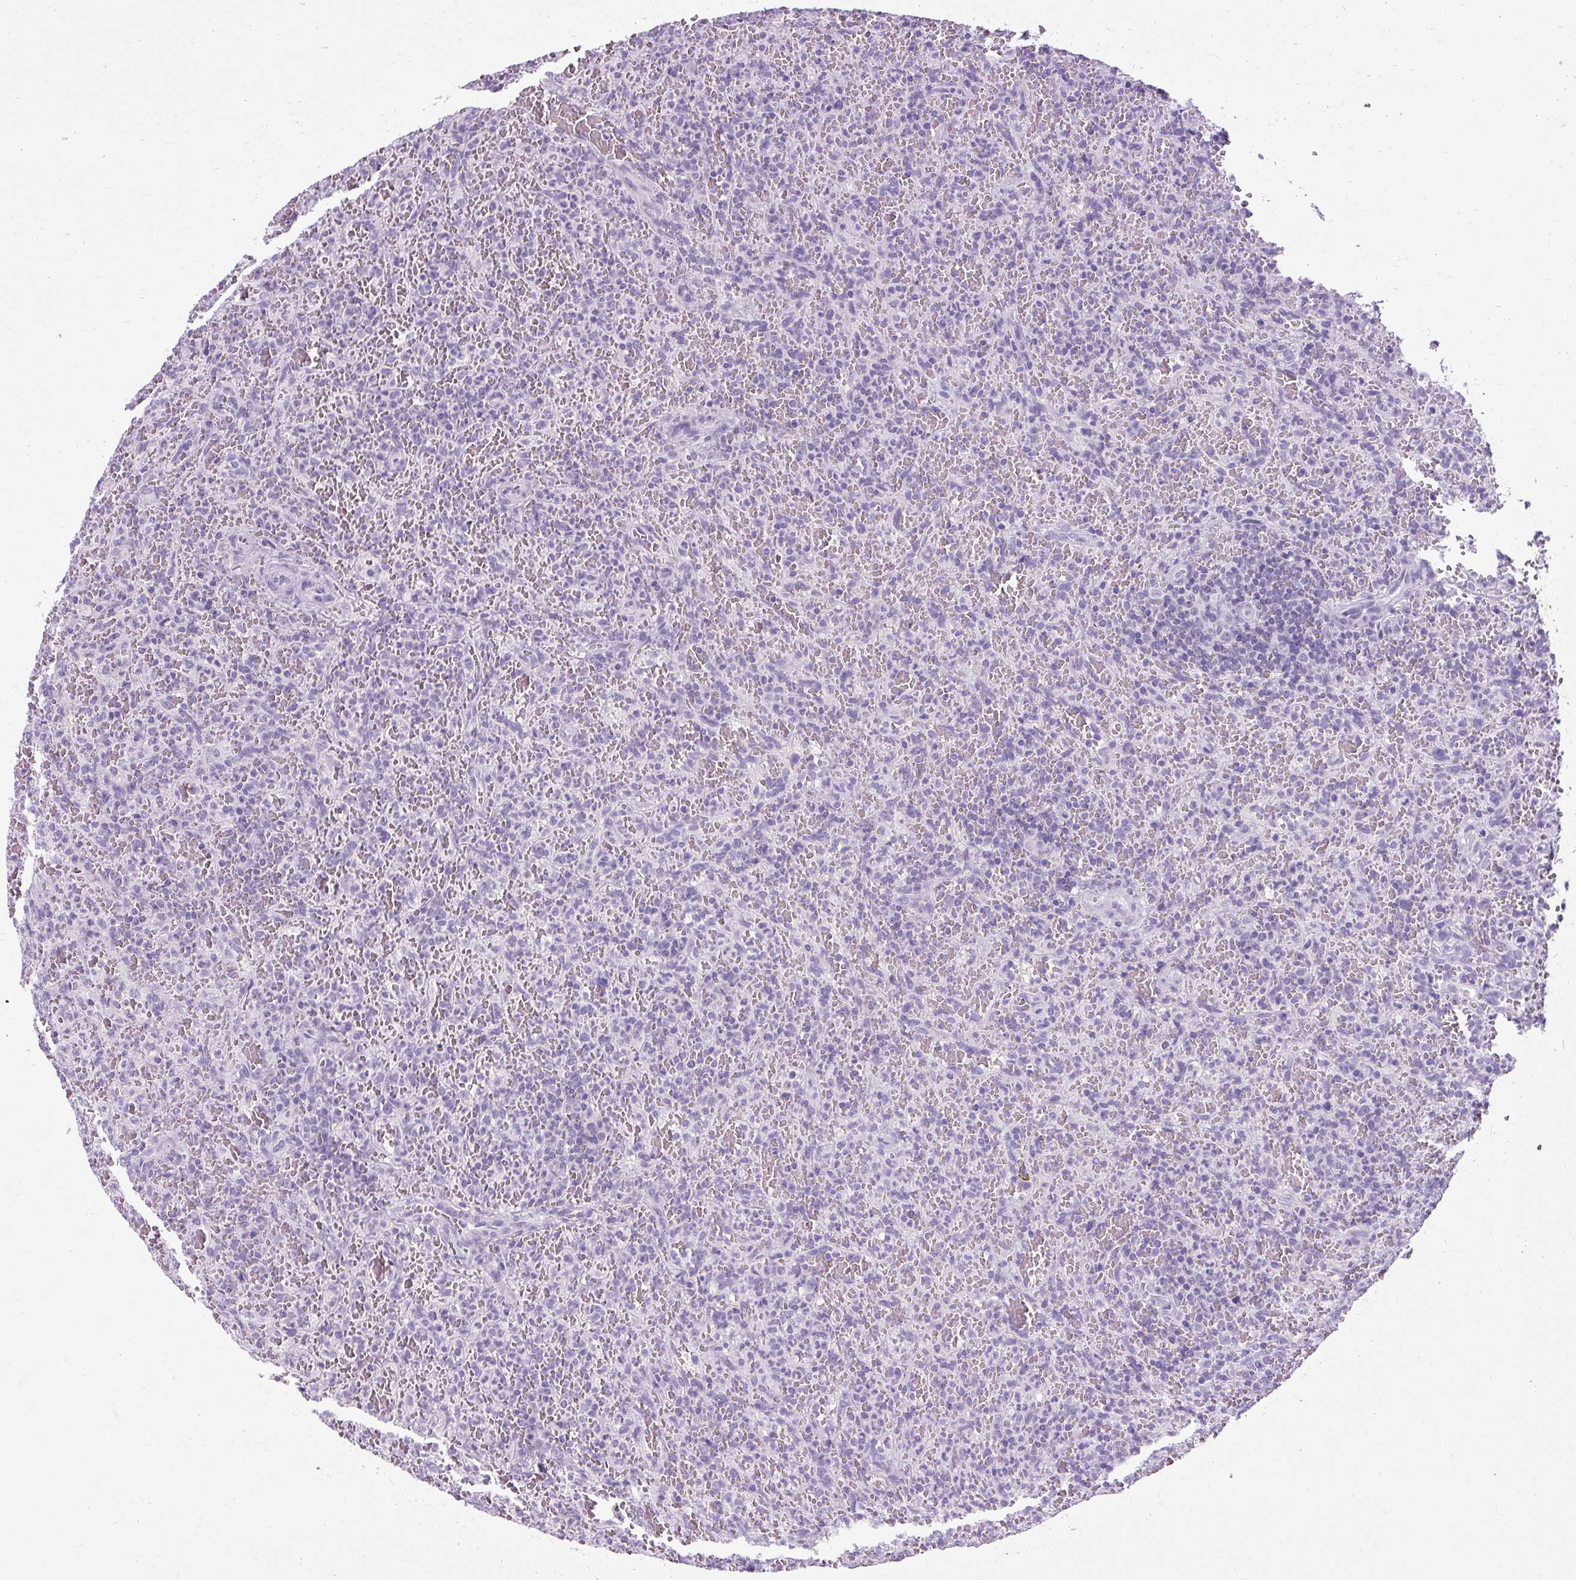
{"staining": {"intensity": "negative", "quantity": "none", "location": "none"}, "tissue": "lymphoma", "cell_type": "Tumor cells", "image_type": "cancer", "snomed": [{"axis": "morphology", "description": "Malignant lymphoma, non-Hodgkin's type, Low grade"}, {"axis": "topography", "description": "Spleen"}], "caption": "Protein analysis of lymphoma shows no significant positivity in tumor cells.", "gene": "B3GNT4", "patient": {"sex": "female", "age": 64}}